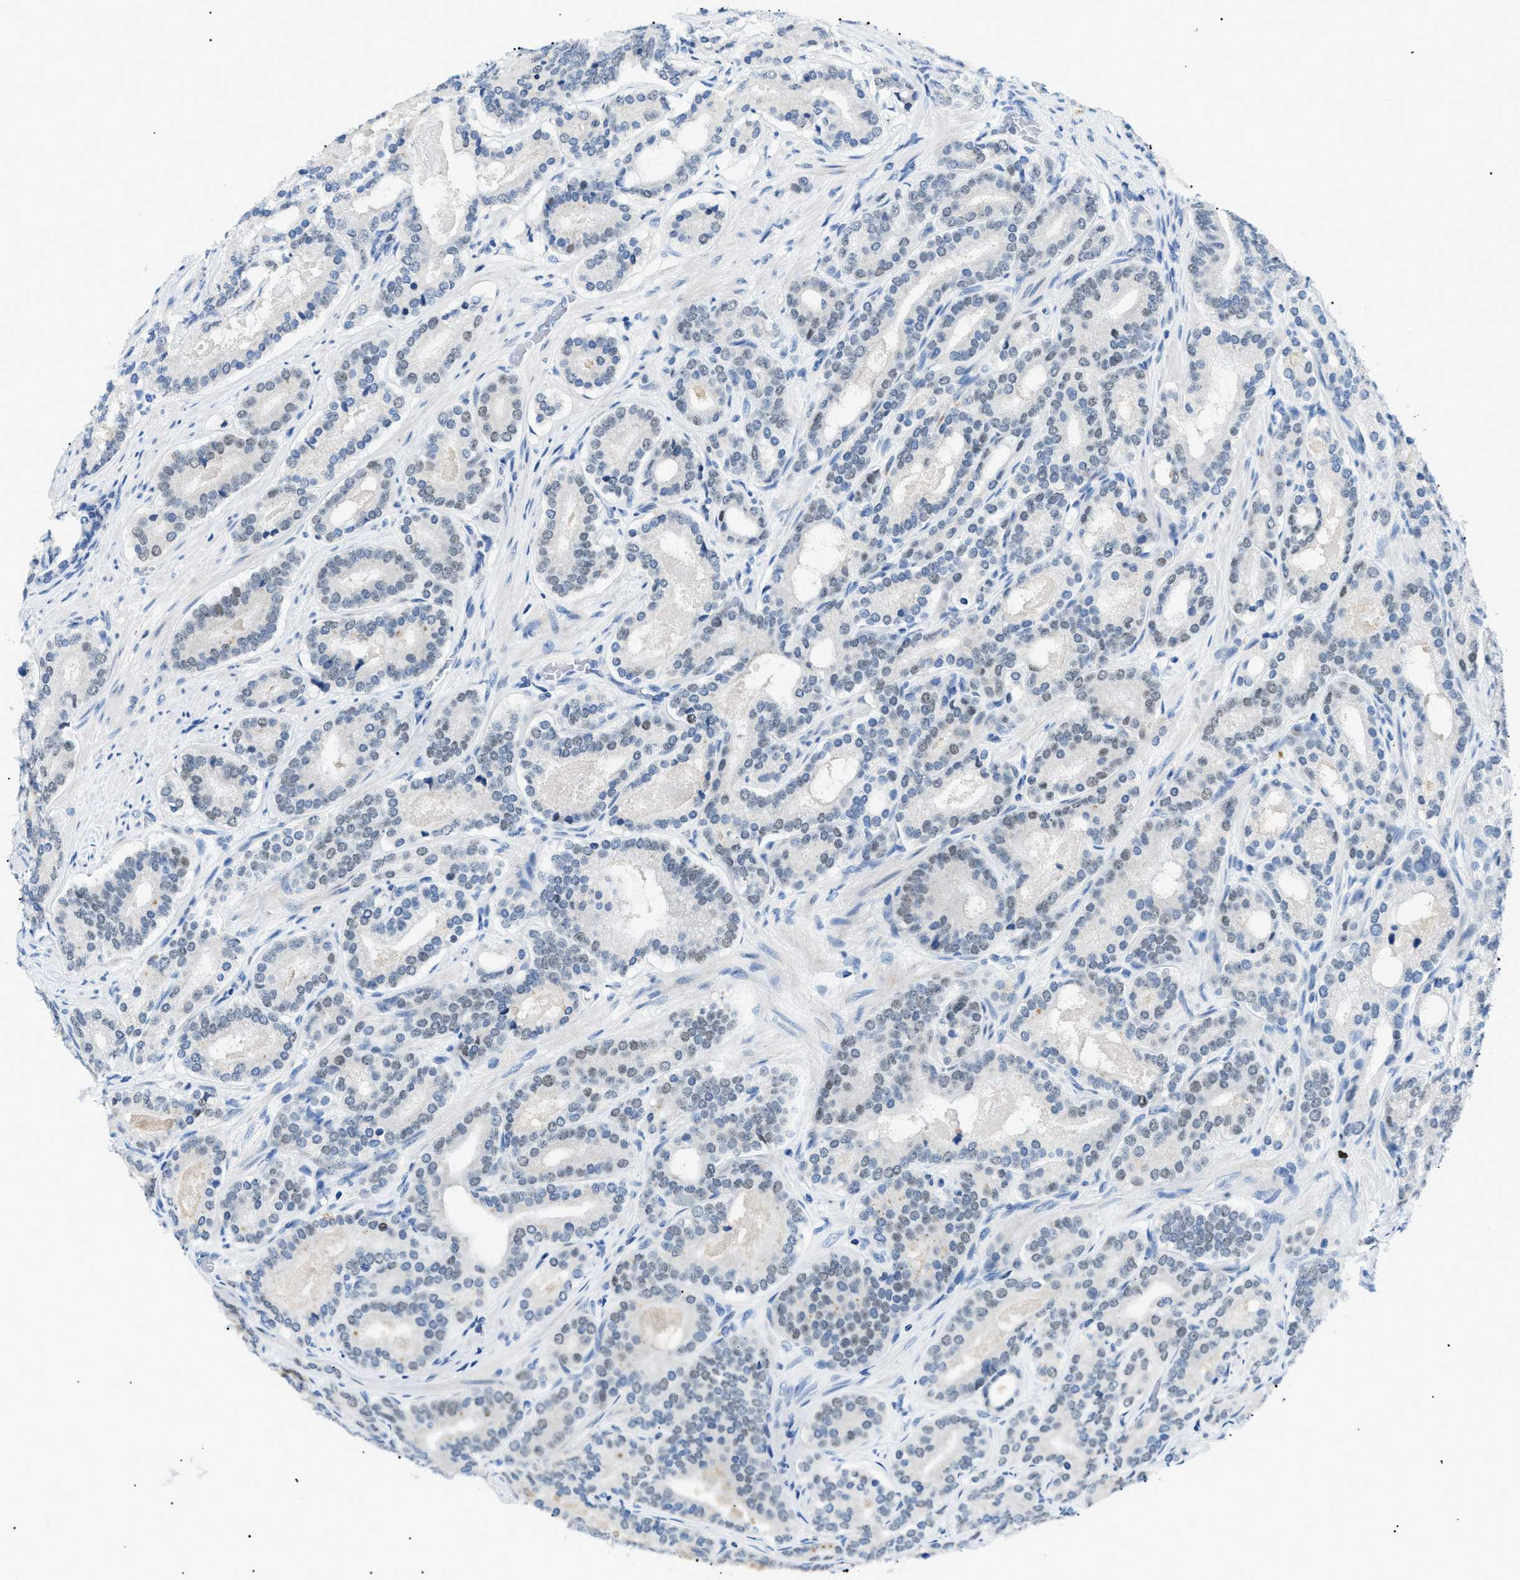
{"staining": {"intensity": "weak", "quantity": "<25%", "location": "nuclear"}, "tissue": "prostate cancer", "cell_type": "Tumor cells", "image_type": "cancer", "snomed": [{"axis": "morphology", "description": "Adenocarcinoma, High grade"}, {"axis": "topography", "description": "Prostate"}], "caption": "Protein analysis of prostate cancer reveals no significant expression in tumor cells.", "gene": "SMARCC1", "patient": {"sex": "male", "age": 60}}